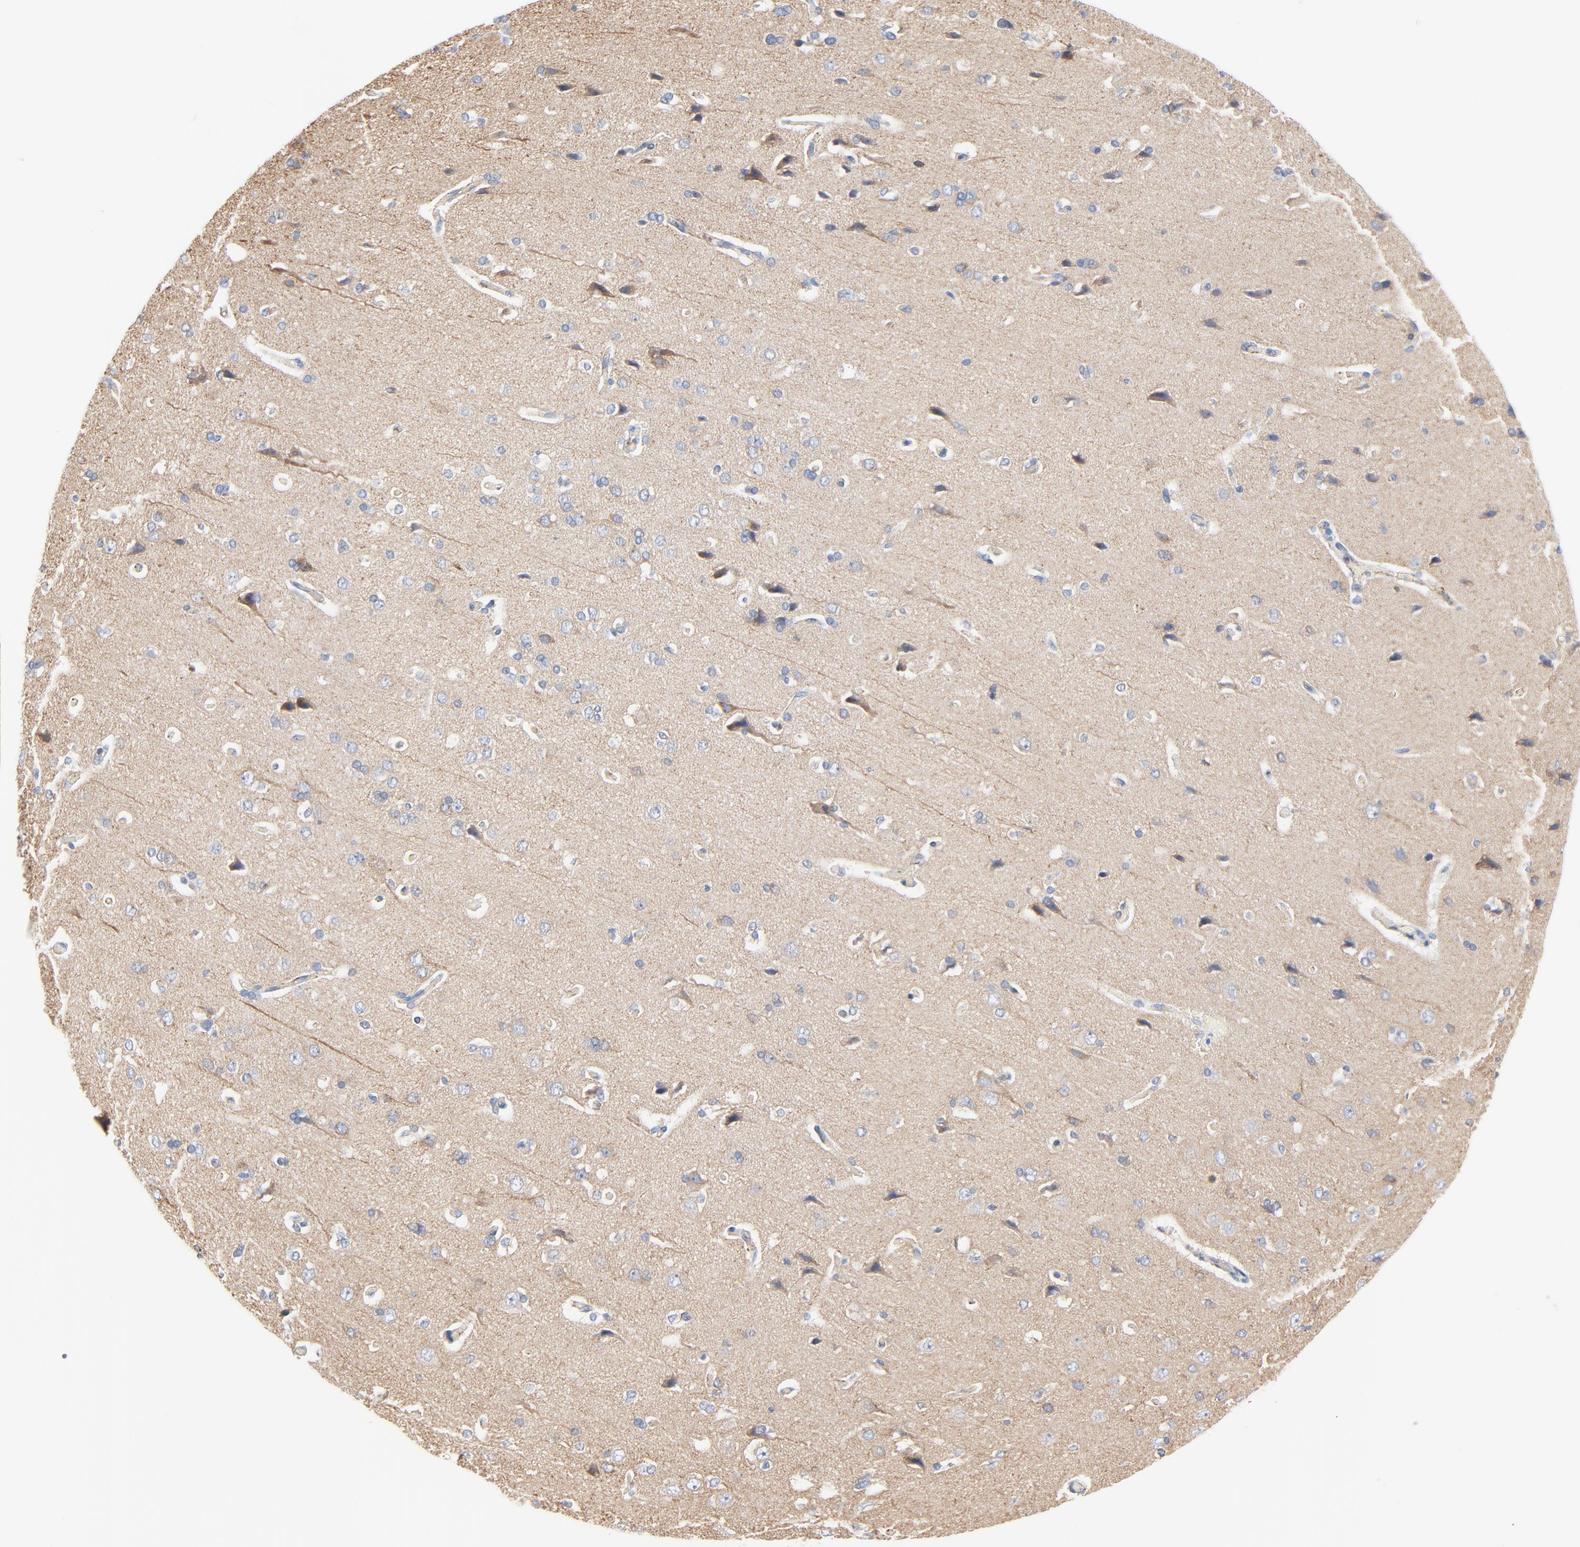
{"staining": {"intensity": "negative", "quantity": "none", "location": "none"}, "tissue": "cerebral cortex", "cell_type": "Endothelial cells", "image_type": "normal", "snomed": [{"axis": "morphology", "description": "Normal tissue, NOS"}, {"axis": "topography", "description": "Cerebral cortex"}], "caption": "This is an immunohistochemistry image of unremarkable cerebral cortex. There is no expression in endothelial cells.", "gene": "IFT43", "patient": {"sex": "male", "age": 62}}